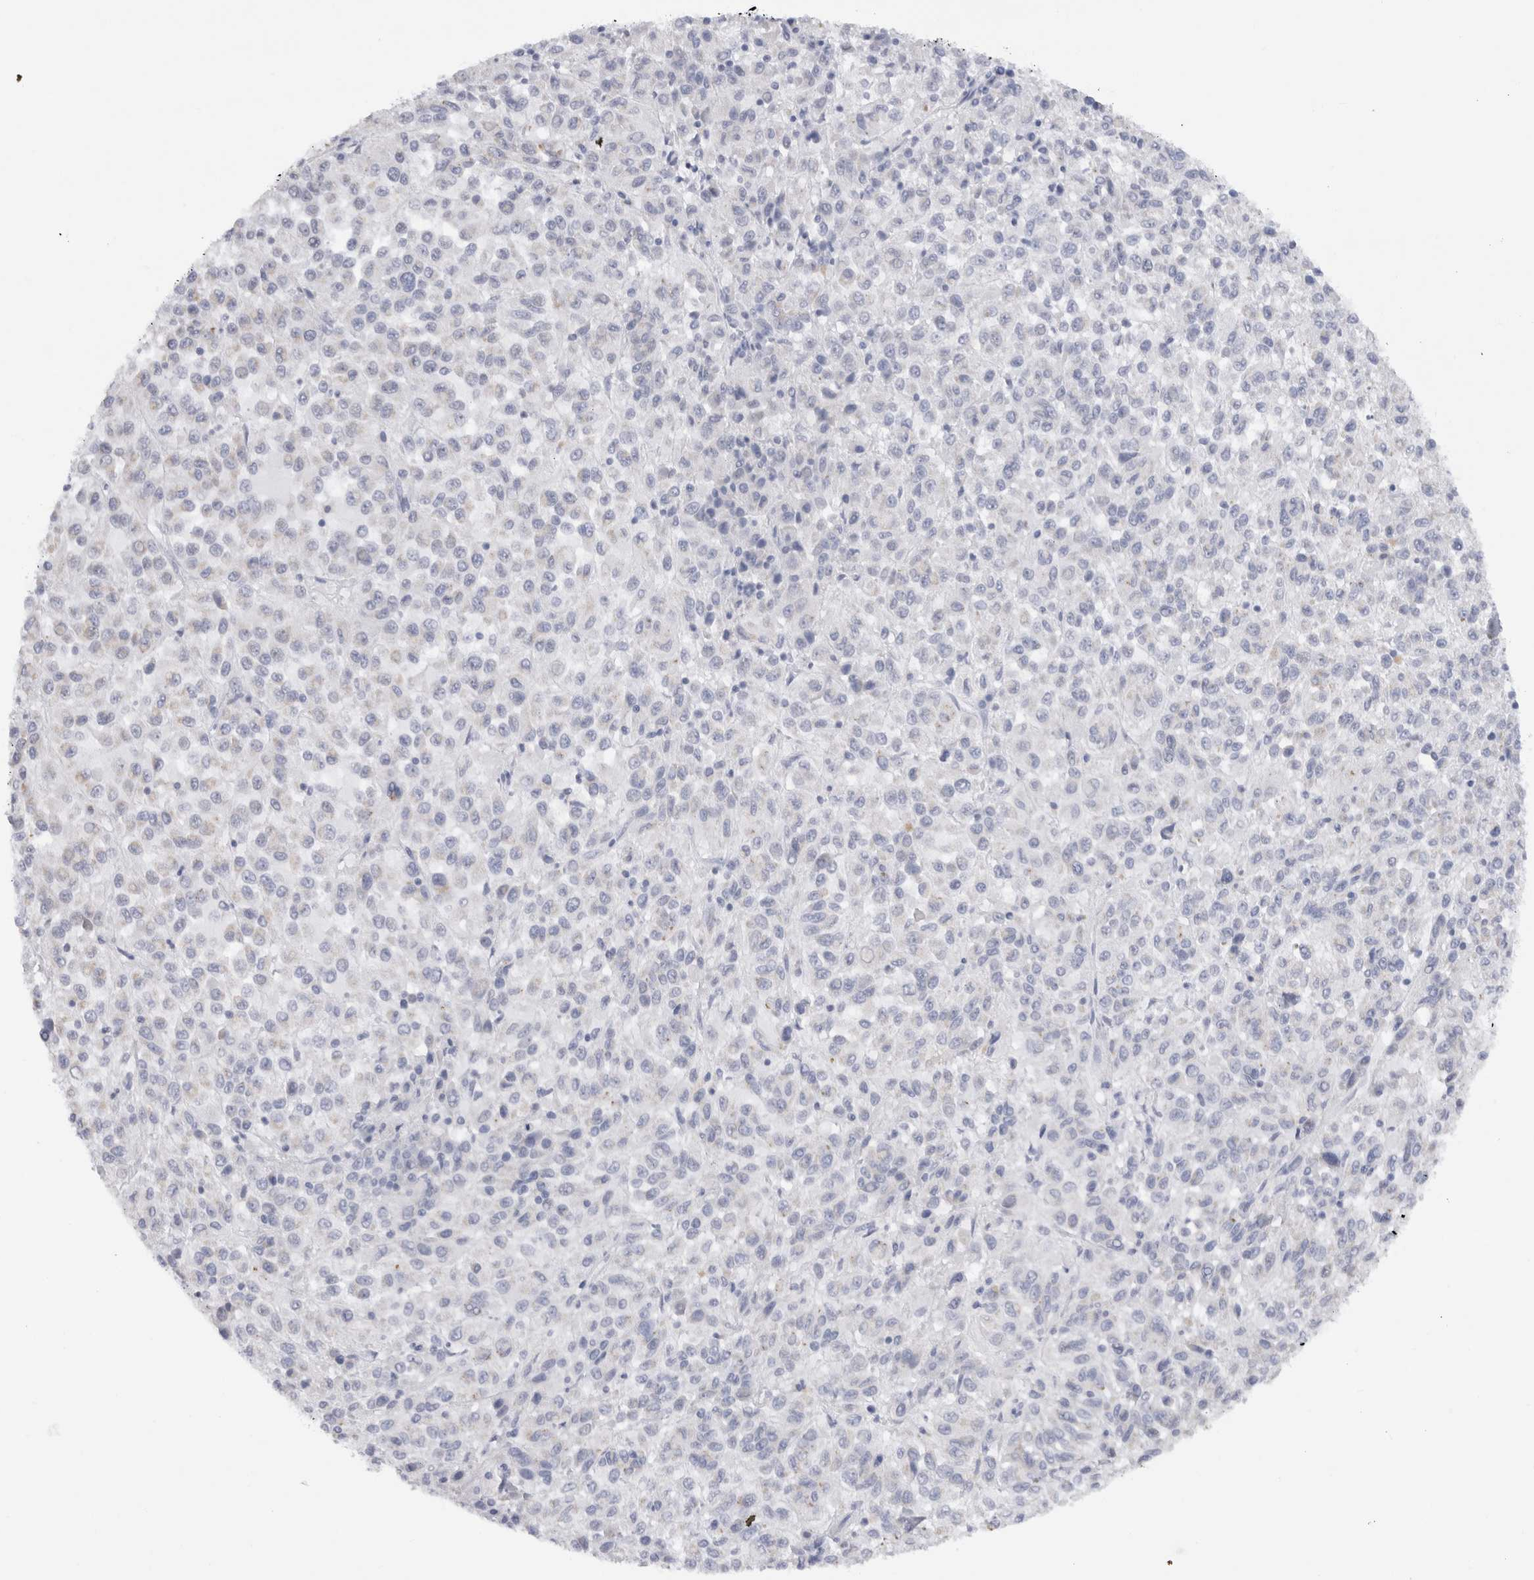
{"staining": {"intensity": "negative", "quantity": "none", "location": "none"}, "tissue": "melanoma", "cell_type": "Tumor cells", "image_type": "cancer", "snomed": [{"axis": "morphology", "description": "Malignant melanoma, Metastatic site"}, {"axis": "topography", "description": "Lung"}], "caption": "This is an immunohistochemistry micrograph of melanoma. There is no positivity in tumor cells.", "gene": "C9orf50", "patient": {"sex": "male", "age": 64}}